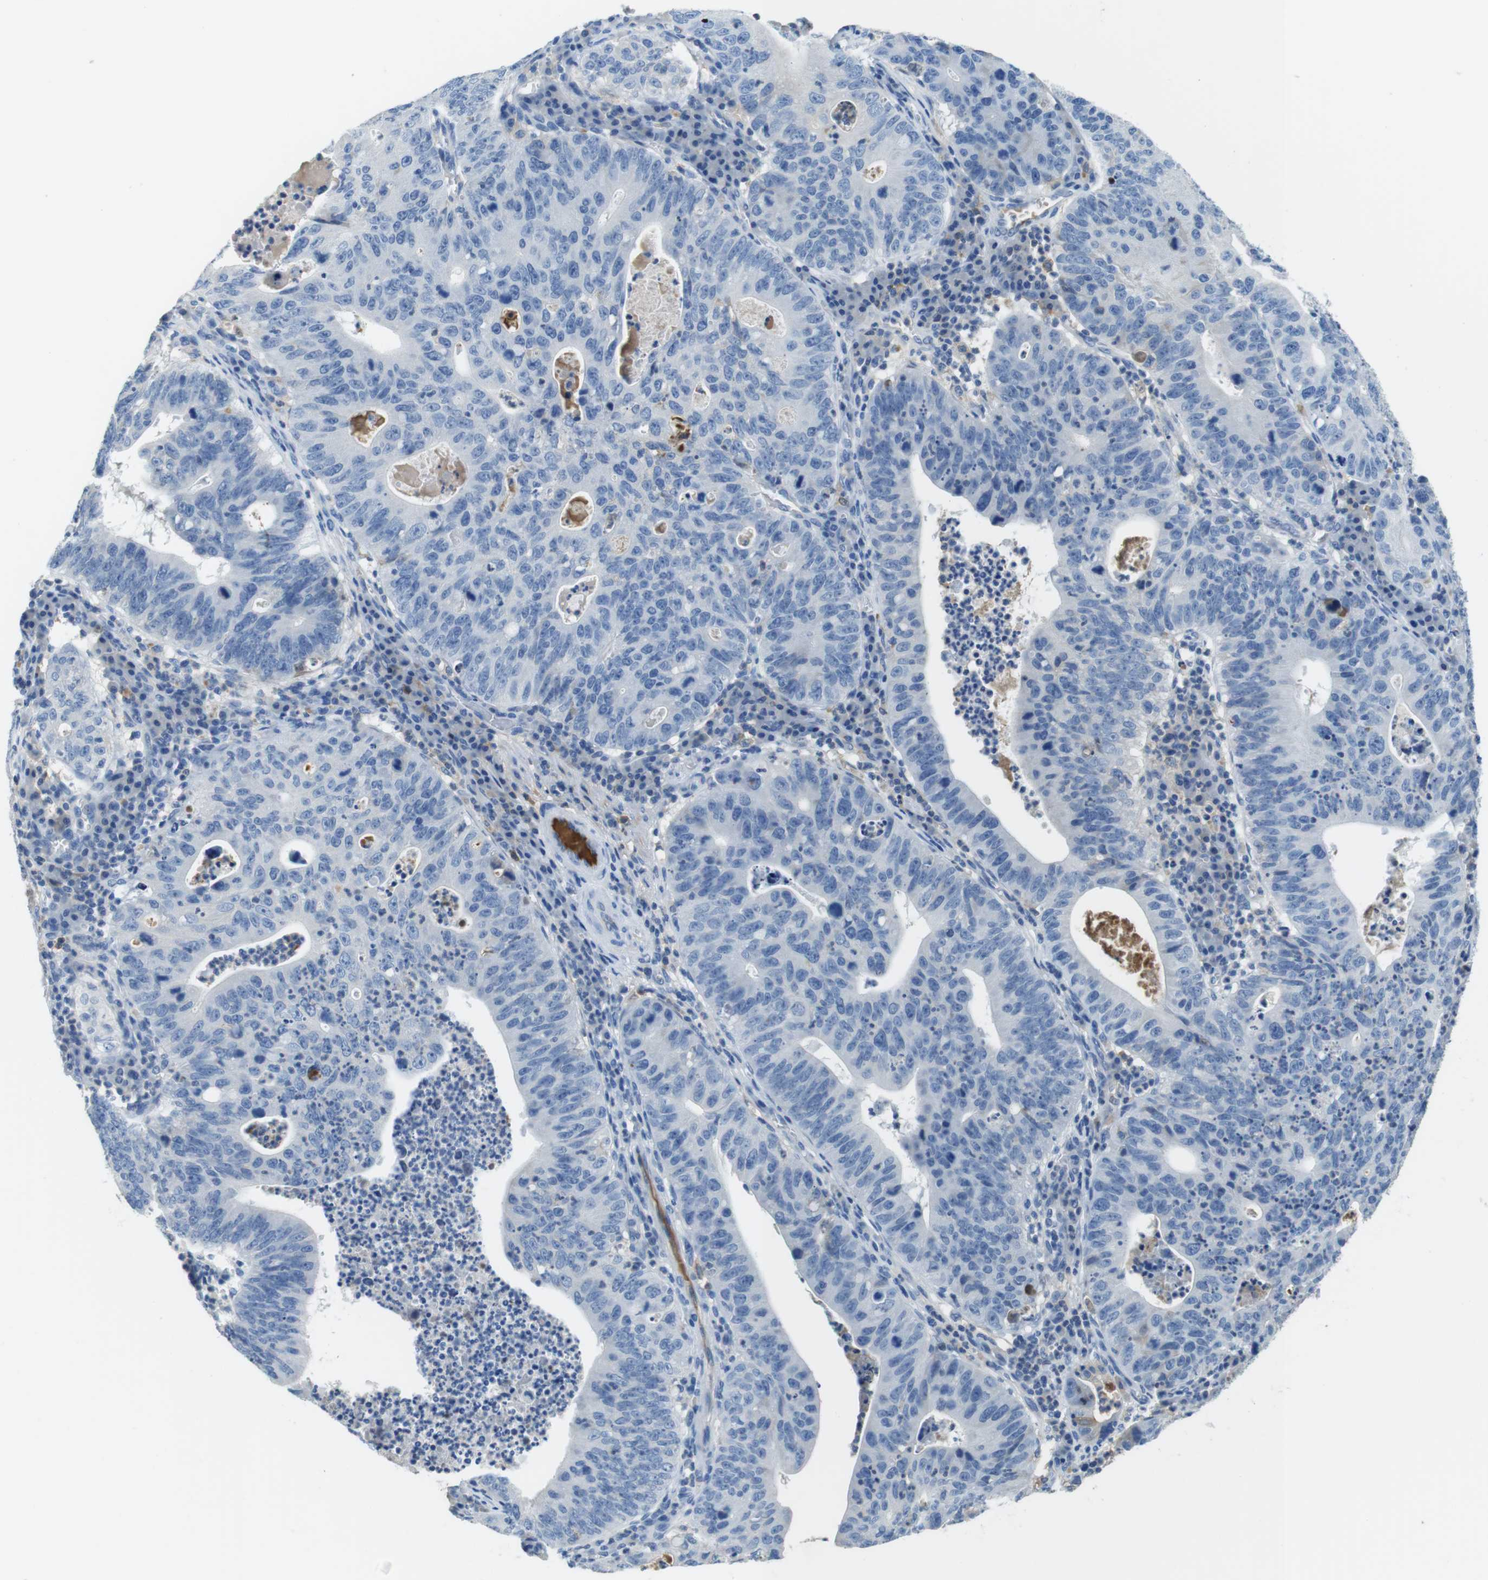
{"staining": {"intensity": "negative", "quantity": "none", "location": "none"}, "tissue": "stomach cancer", "cell_type": "Tumor cells", "image_type": "cancer", "snomed": [{"axis": "morphology", "description": "Adenocarcinoma, NOS"}, {"axis": "topography", "description": "Stomach"}], "caption": "DAB immunohistochemical staining of stomach adenocarcinoma reveals no significant positivity in tumor cells.", "gene": "TMPRSS15", "patient": {"sex": "male", "age": 59}}